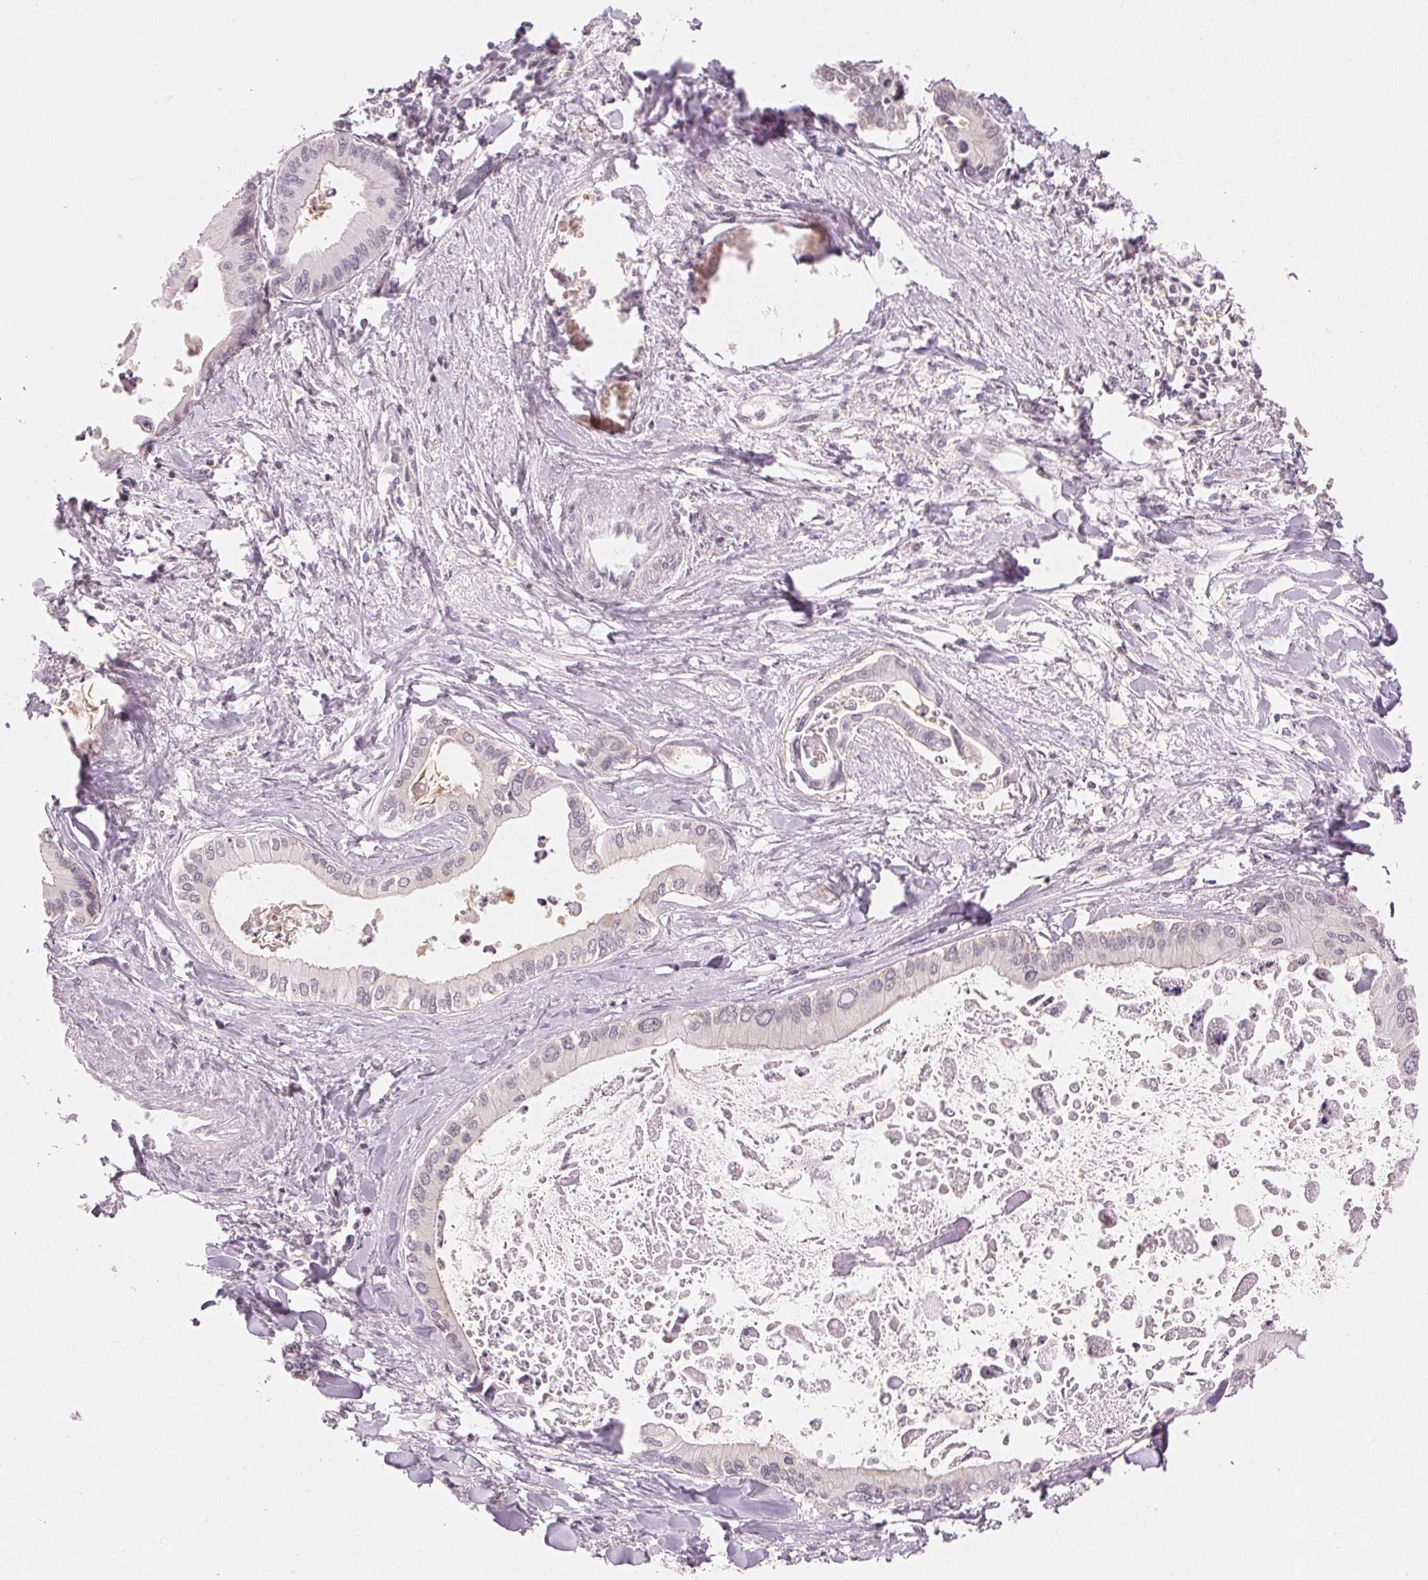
{"staining": {"intensity": "negative", "quantity": "none", "location": "none"}, "tissue": "liver cancer", "cell_type": "Tumor cells", "image_type": "cancer", "snomed": [{"axis": "morphology", "description": "Cholangiocarcinoma"}, {"axis": "topography", "description": "Liver"}], "caption": "Immunohistochemistry image of human liver cancer stained for a protein (brown), which demonstrates no expression in tumor cells.", "gene": "KPRP", "patient": {"sex": "male", "age": 66}}